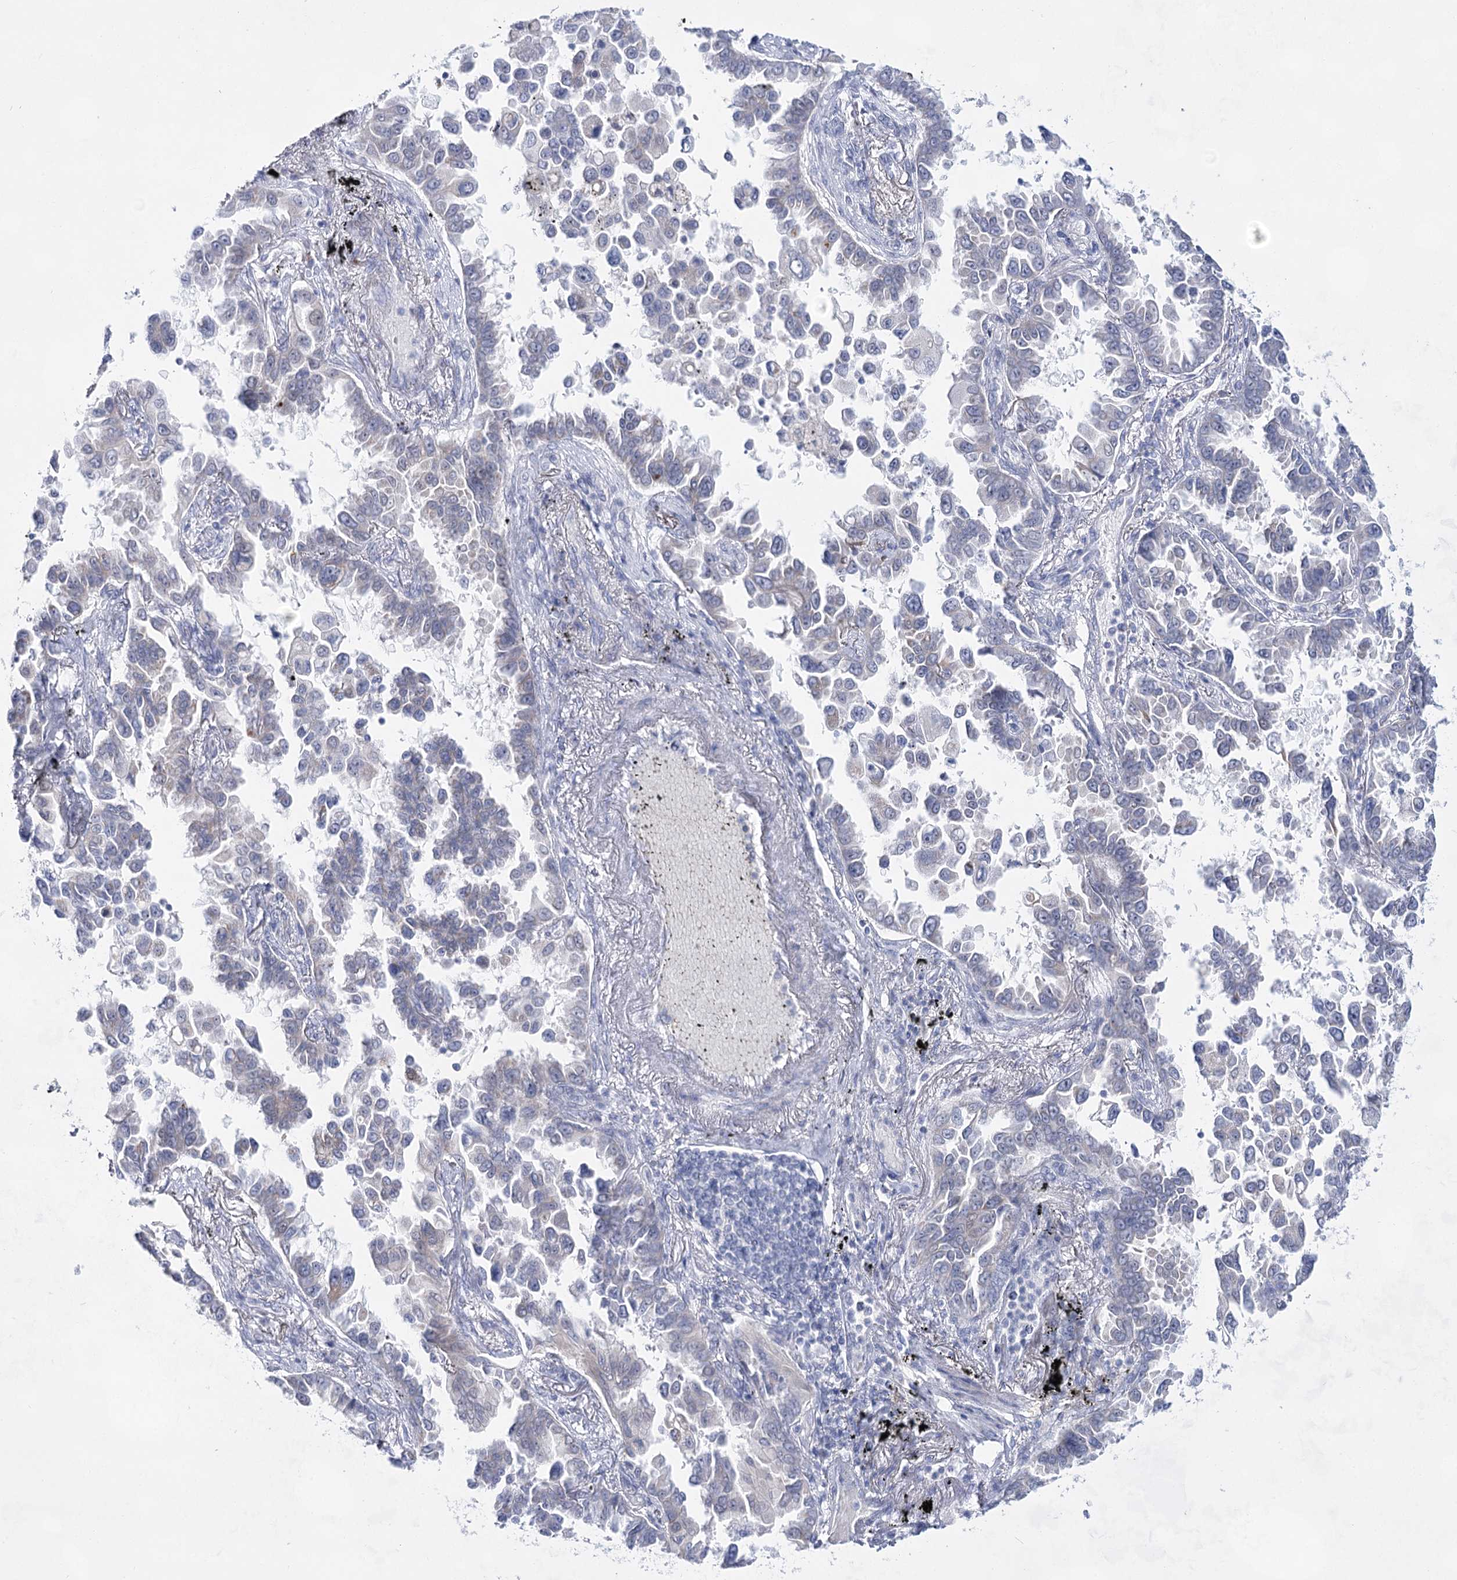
{"staining": {"intensity": "negative", "quantity": "none", "location": "none"}, "tissue": "lung cancer", "cell_type": "Tumor cells", "image_type": "cancer", "snomed": [{"axis": "morphology", "description": "Adenocarcinoma, NOS"}, {"axis": "topography", "description": "Lung"}], "caption": "Tumor cells are negative for brown protein staining in lung adenocarcinoma.", "gene": "BPHL", "patient": {"sex": "female", "age": 67}}